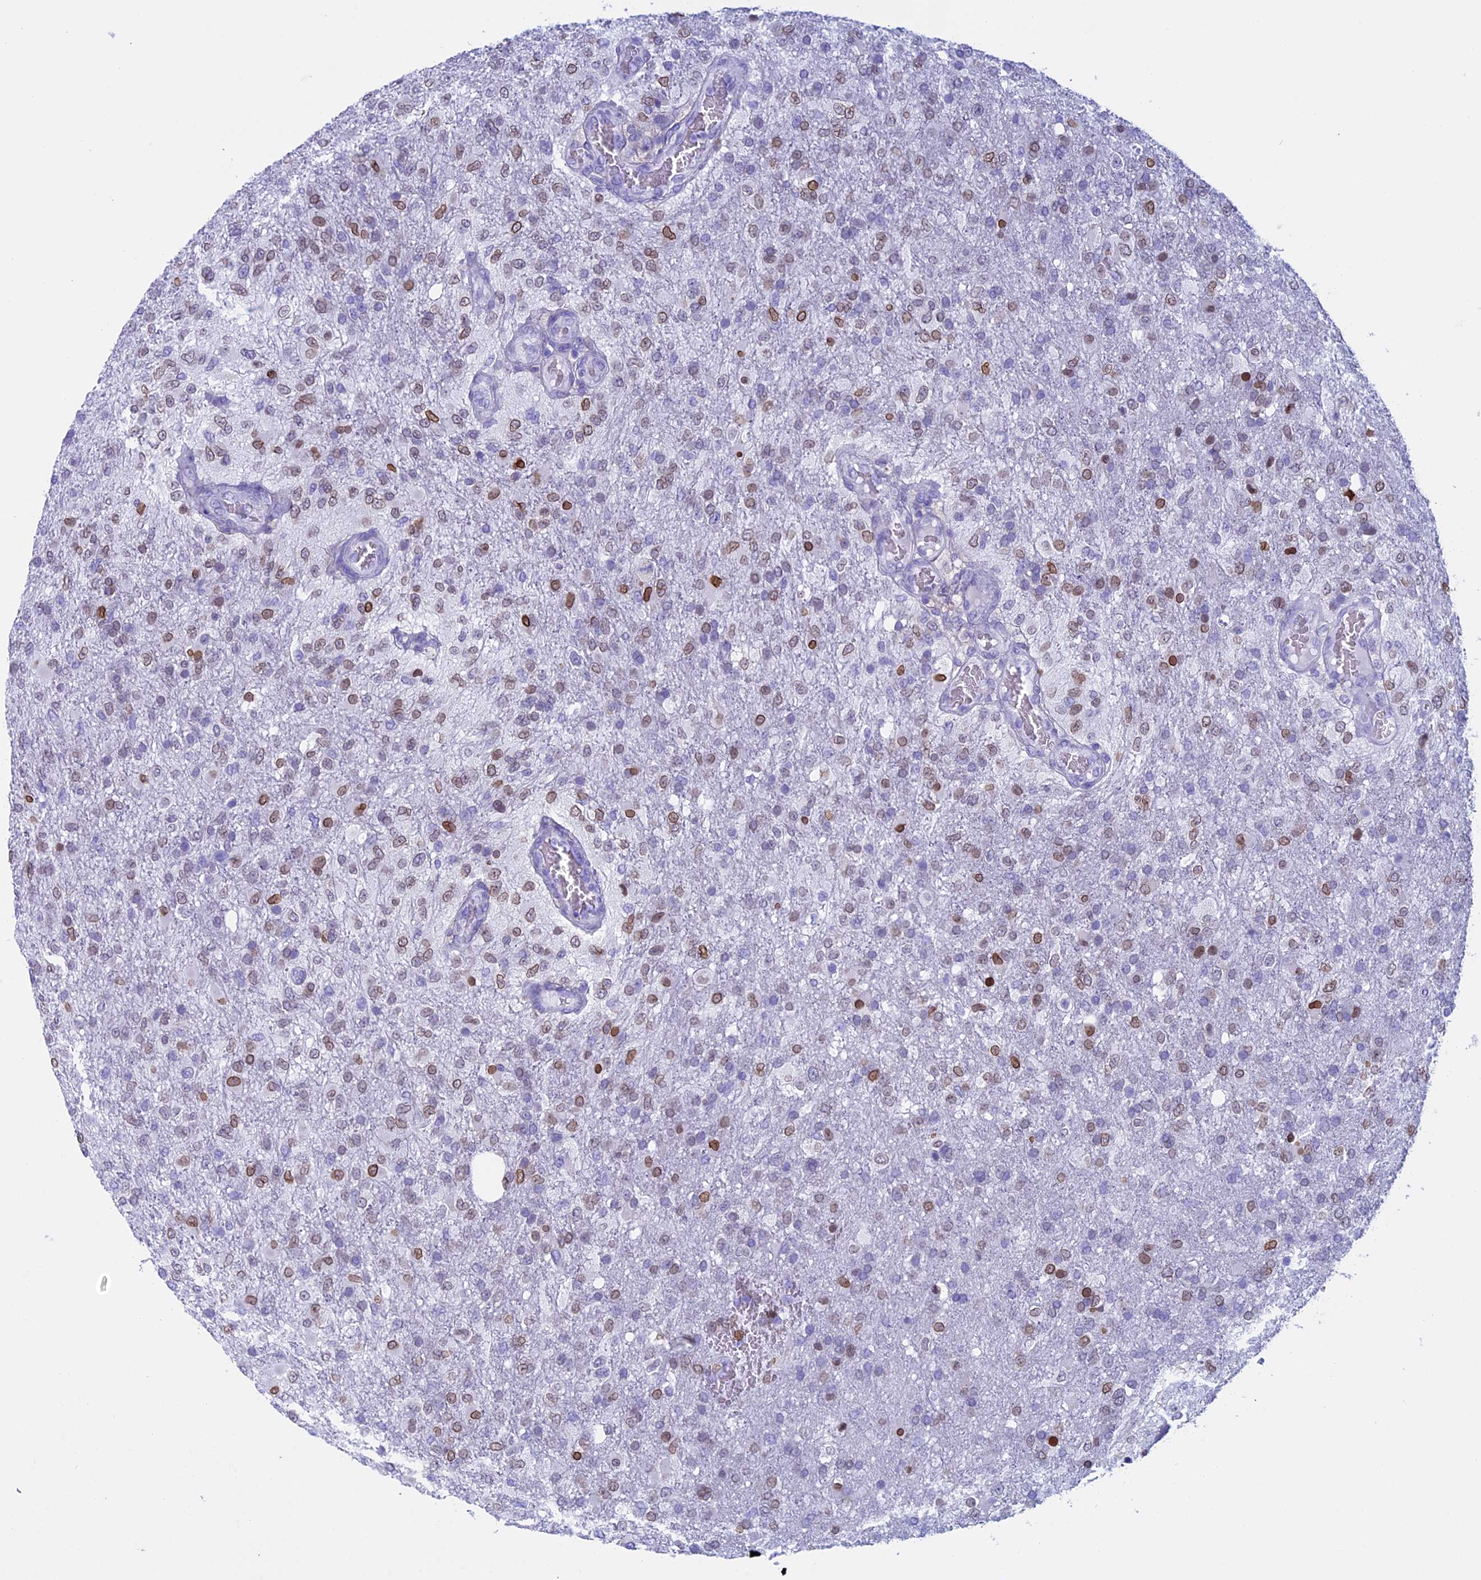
{"staining": {"intensity": "moderate", "quantity": "25%-75%", "location": "cytoplasmic/membranous,nuclear"}, "tissue": "glioma", "cell_type": "Tumor cells", "image_type": "cancer", "snomed": [{"axis": "morphology", "description": "Glioma, malignant, High grade"}, {"axis": "topography", "description": "Brain"}], "caption": "The immunohistochemical stain highlights moderate cytoplasmic/membranous and nuclear staining in tumor cells of malignant high-grade glioma tissue.", "gene": "FAM169A", "patient": {"sex": "female", "age": 74}}